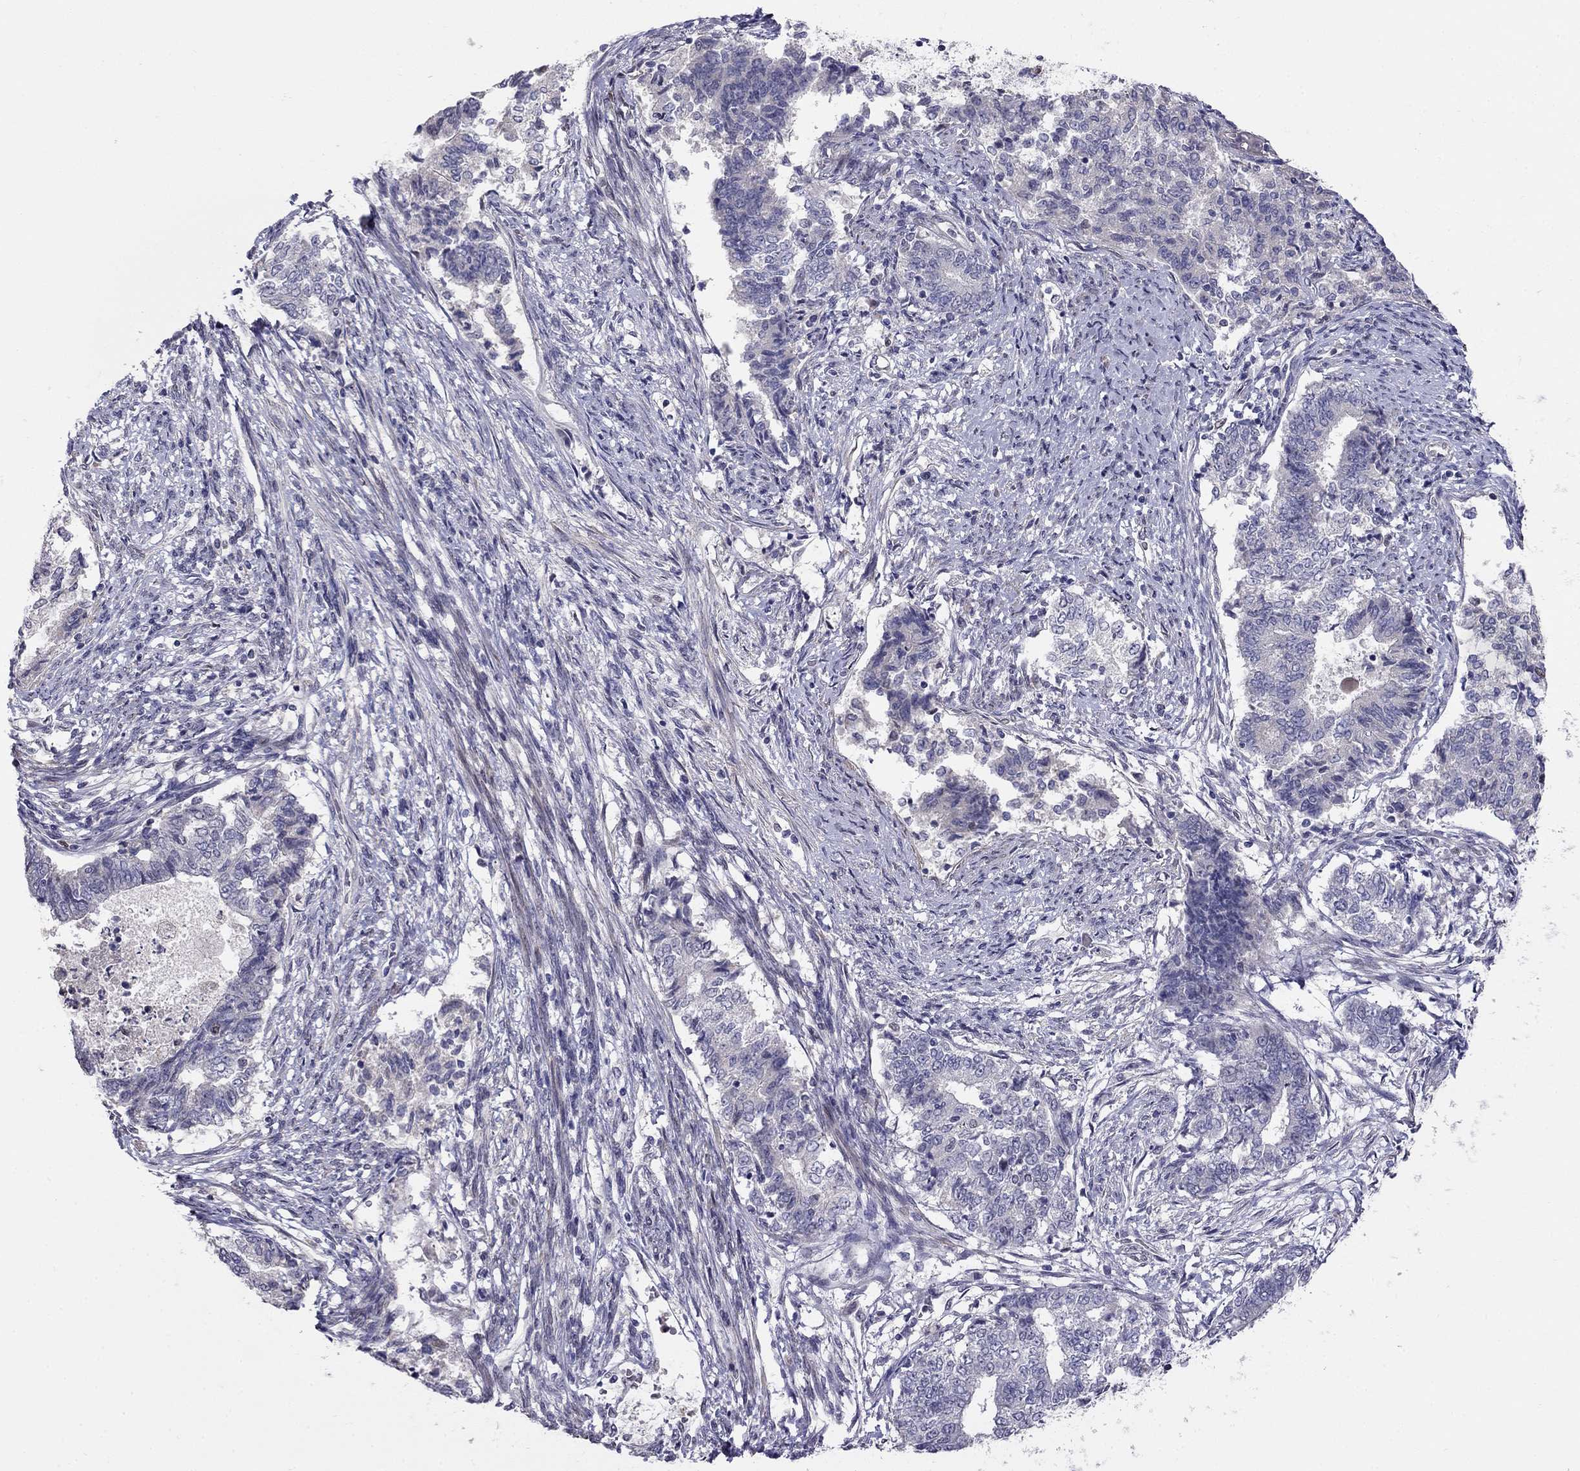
{"staining": {"intensity": "negative", "quantity": "none", "location": "none"}, "tissue": "endometrial cancer", "cell_type": "Tumor cells", "image_type": "cancer", "snomed": [{"axis": "morphology", "description": "Adenocarcinoma, NOS"}, {"axis": "topography", "description": "Endometrium"}], "caption": "Tumor cells are negative for protein expression in human endometrial cancer (adenocarcinoma). (DAB immunohistochemistry, high magnification).", "gene": "LRRC39", "patient": {"sex": "female", "age": 65}}